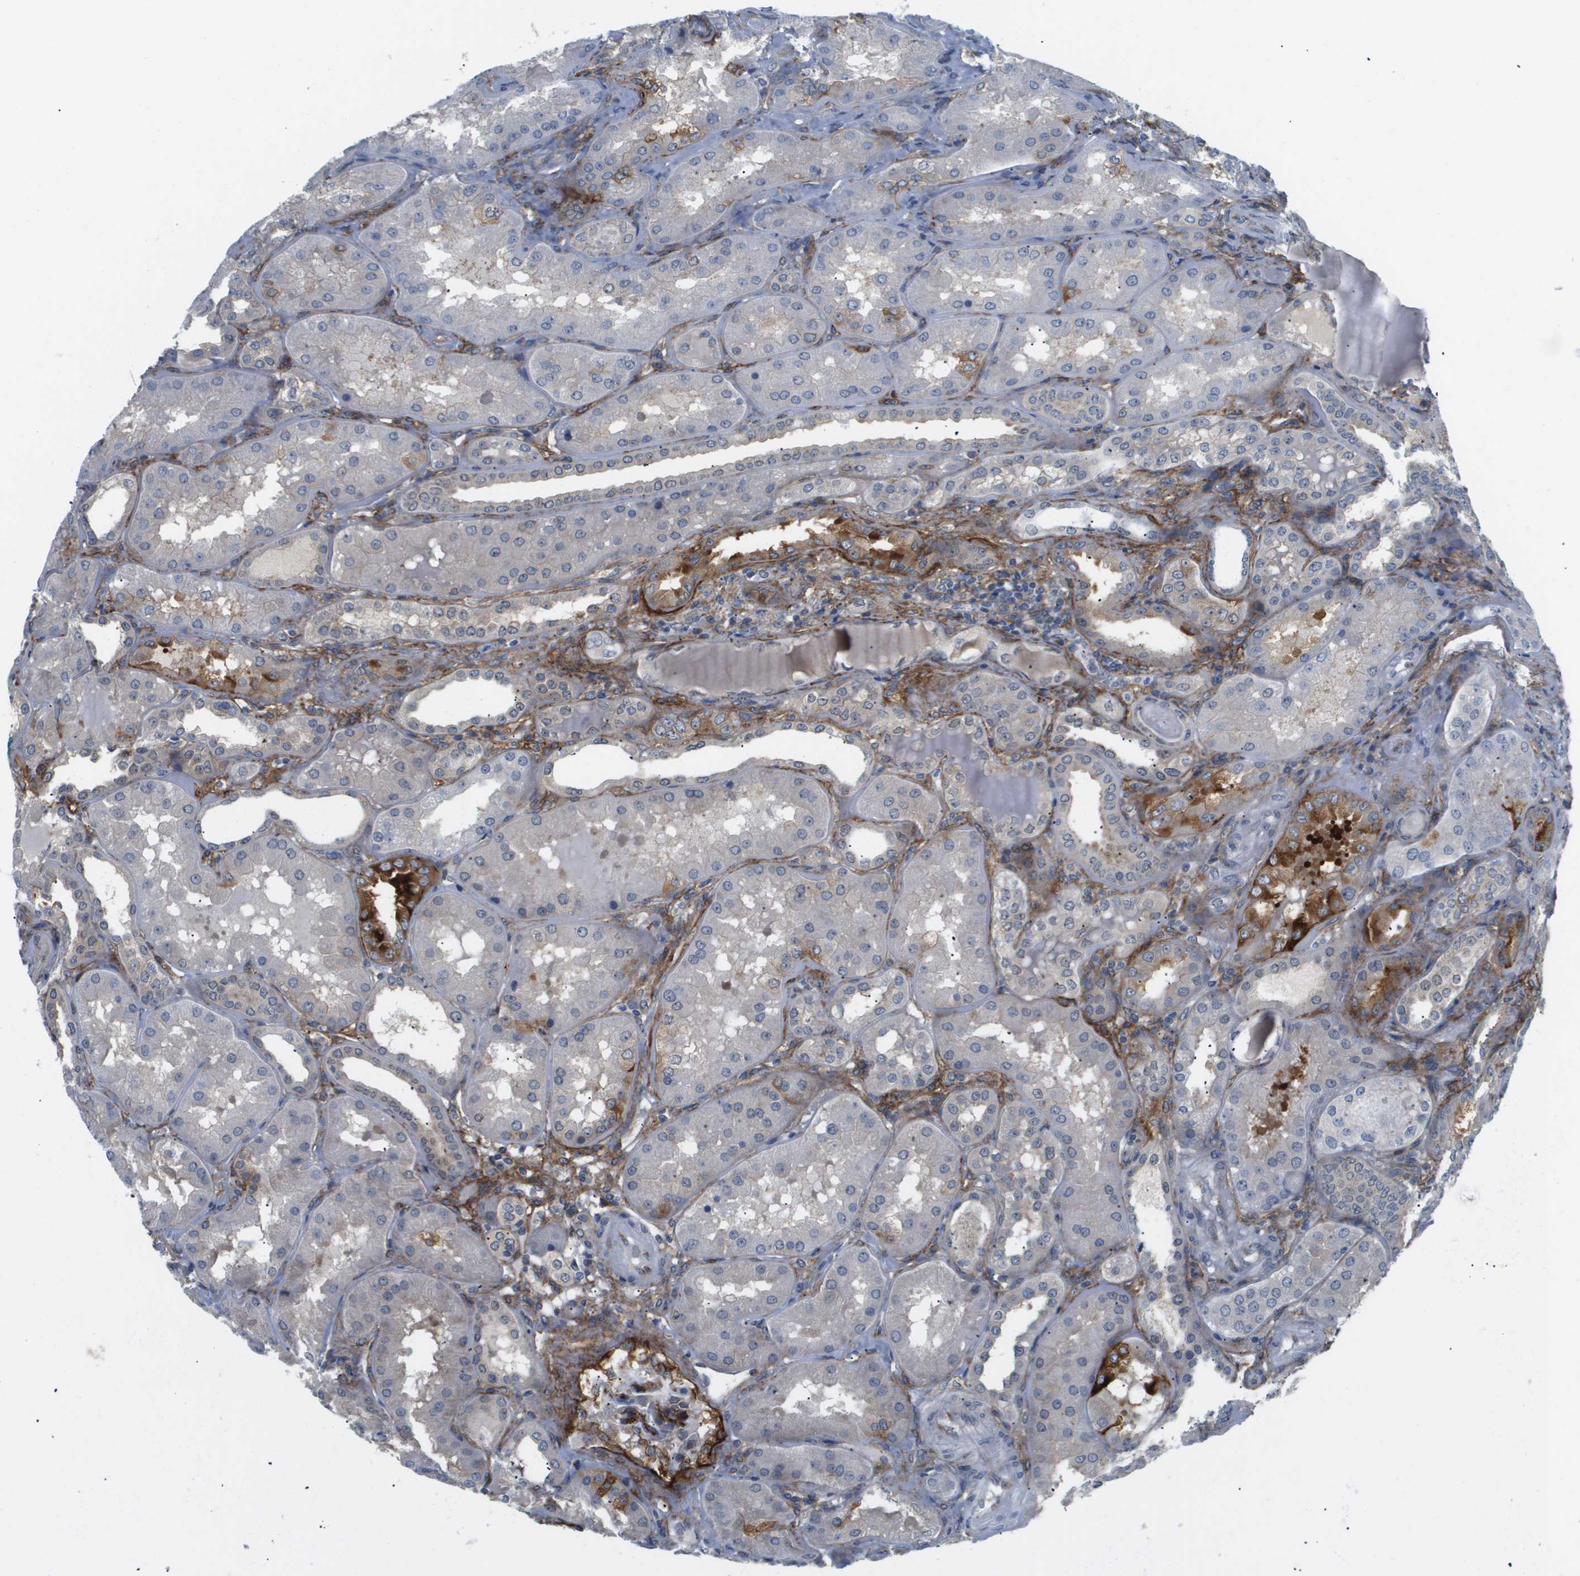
{"staining": {"intensity": "moderate", "quantity": "<25%", "location": "cytoplasmic/membranous"}, "tissue": "kidney", "cell_type": "Cells in glomeruli", "image_type": "normal", "snomed": [{"axis": "morphology", "description": "Normal tissue, NOS"}, {"axis": "topography", "description": "Kidney"}], "caption": "Immunohistochemistry (IHC) image of unremarkable kidney stained for a protein (brown), which exhibits low levels of moderate cytoplasmic/membranous positivity in approximately <25% of cells in glomeruli.", "gene": "OTUD5", "patient": {"sex": "female", "age": 56}}